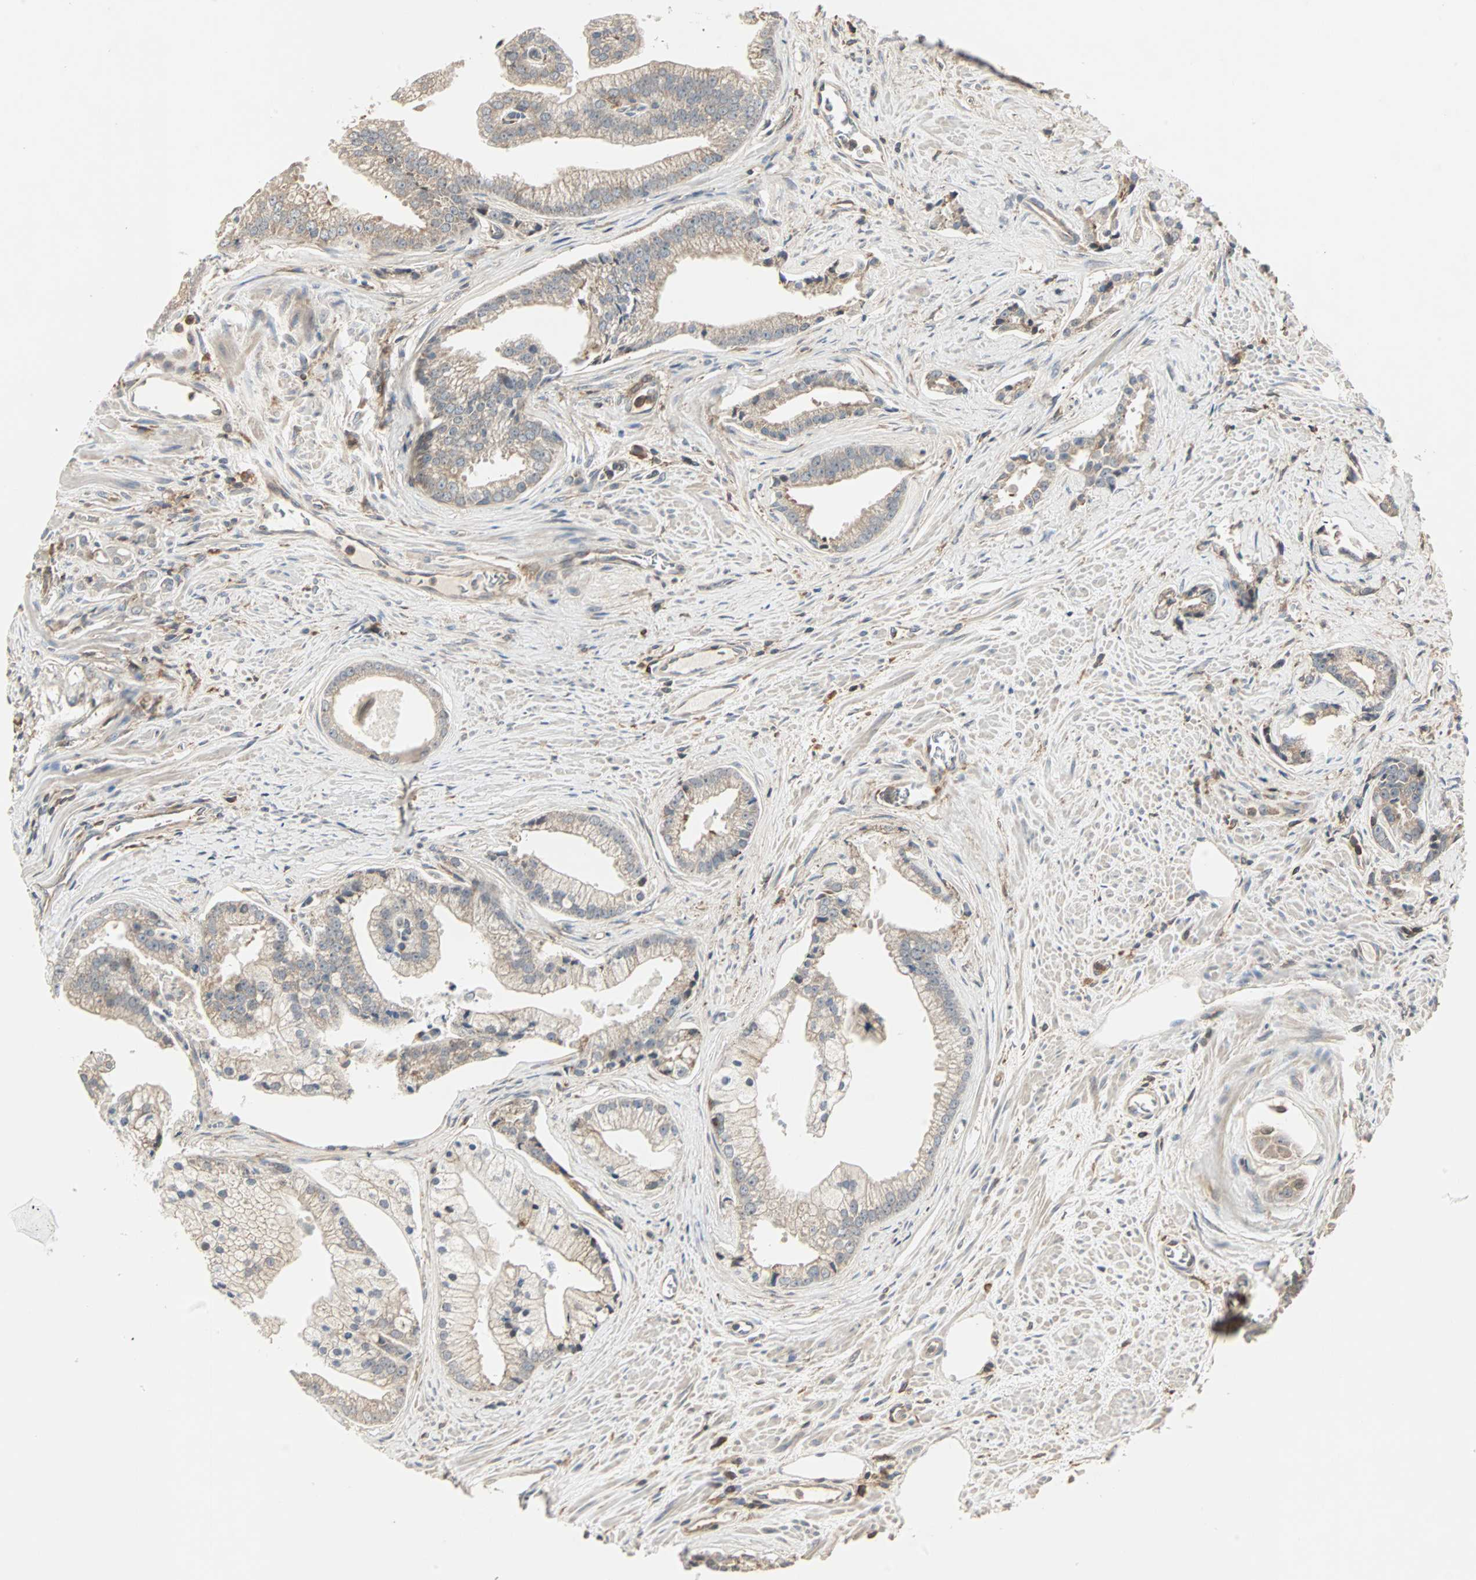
{"staining": {"intensity": "weak", "quantity": ">75%", "location": "cytoplasmic/membranous"}, "tissue": "prostate cancer", "cell_type": "Tumor cells", "image_type": "cancer", "snomed": [{"axis": "morphology", "description": "Adenocarcinoma, High grade"}, {"axis": "topography", "description": "Prostate"}], "caption": "This is a photomicrograph of immunohistochemistry (IHC) staining of prostate cancer (adenocarcinoma (high-grade)), which shows weak positivity in the cytoplasmic/membranous of tumor cells.", "gene": "GNAI2", "patient": {"sex": "male", "age": 67}}